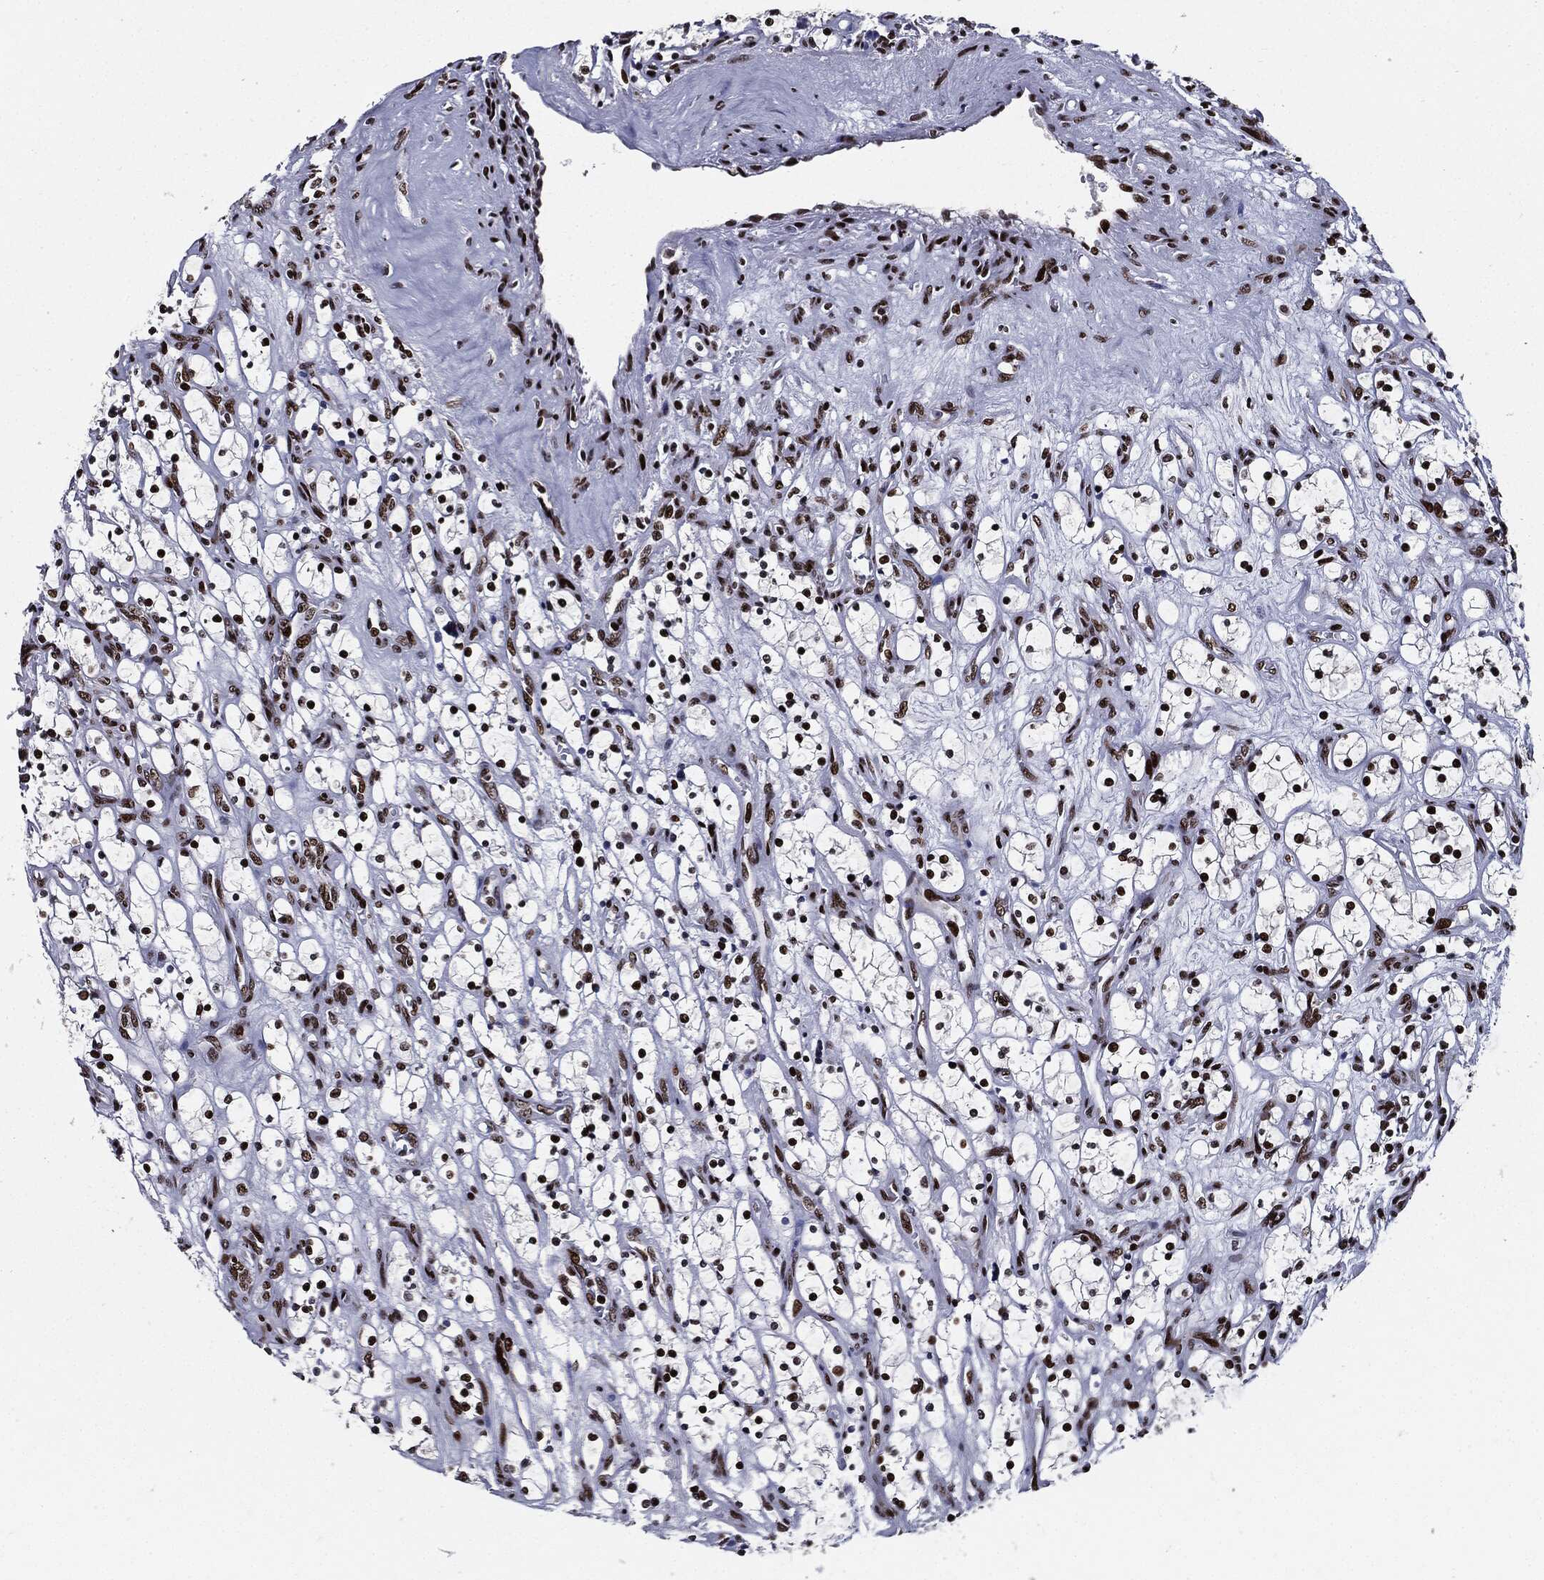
{"staining": {"intensity": "strong", "quantity": ">75%", "location": "nuclear"}, "tissue": "renal cancer", "cell_type": "Tumor cells", "image_type": "cancer", "snomed": [{"axis": "morphology", "description": "Adenocarcinoma, NOS"}, {"axis": "topography", "description": "Kidney"}], "caption": "This is a histology image of immunohistochemistry (IHC) staining of renal cancer (adenocarcinoma), which shows strong expression in the nuclear of tumor cells.", "gene": "ZFP91", "patient": {"sex": "female", "age": 69}}